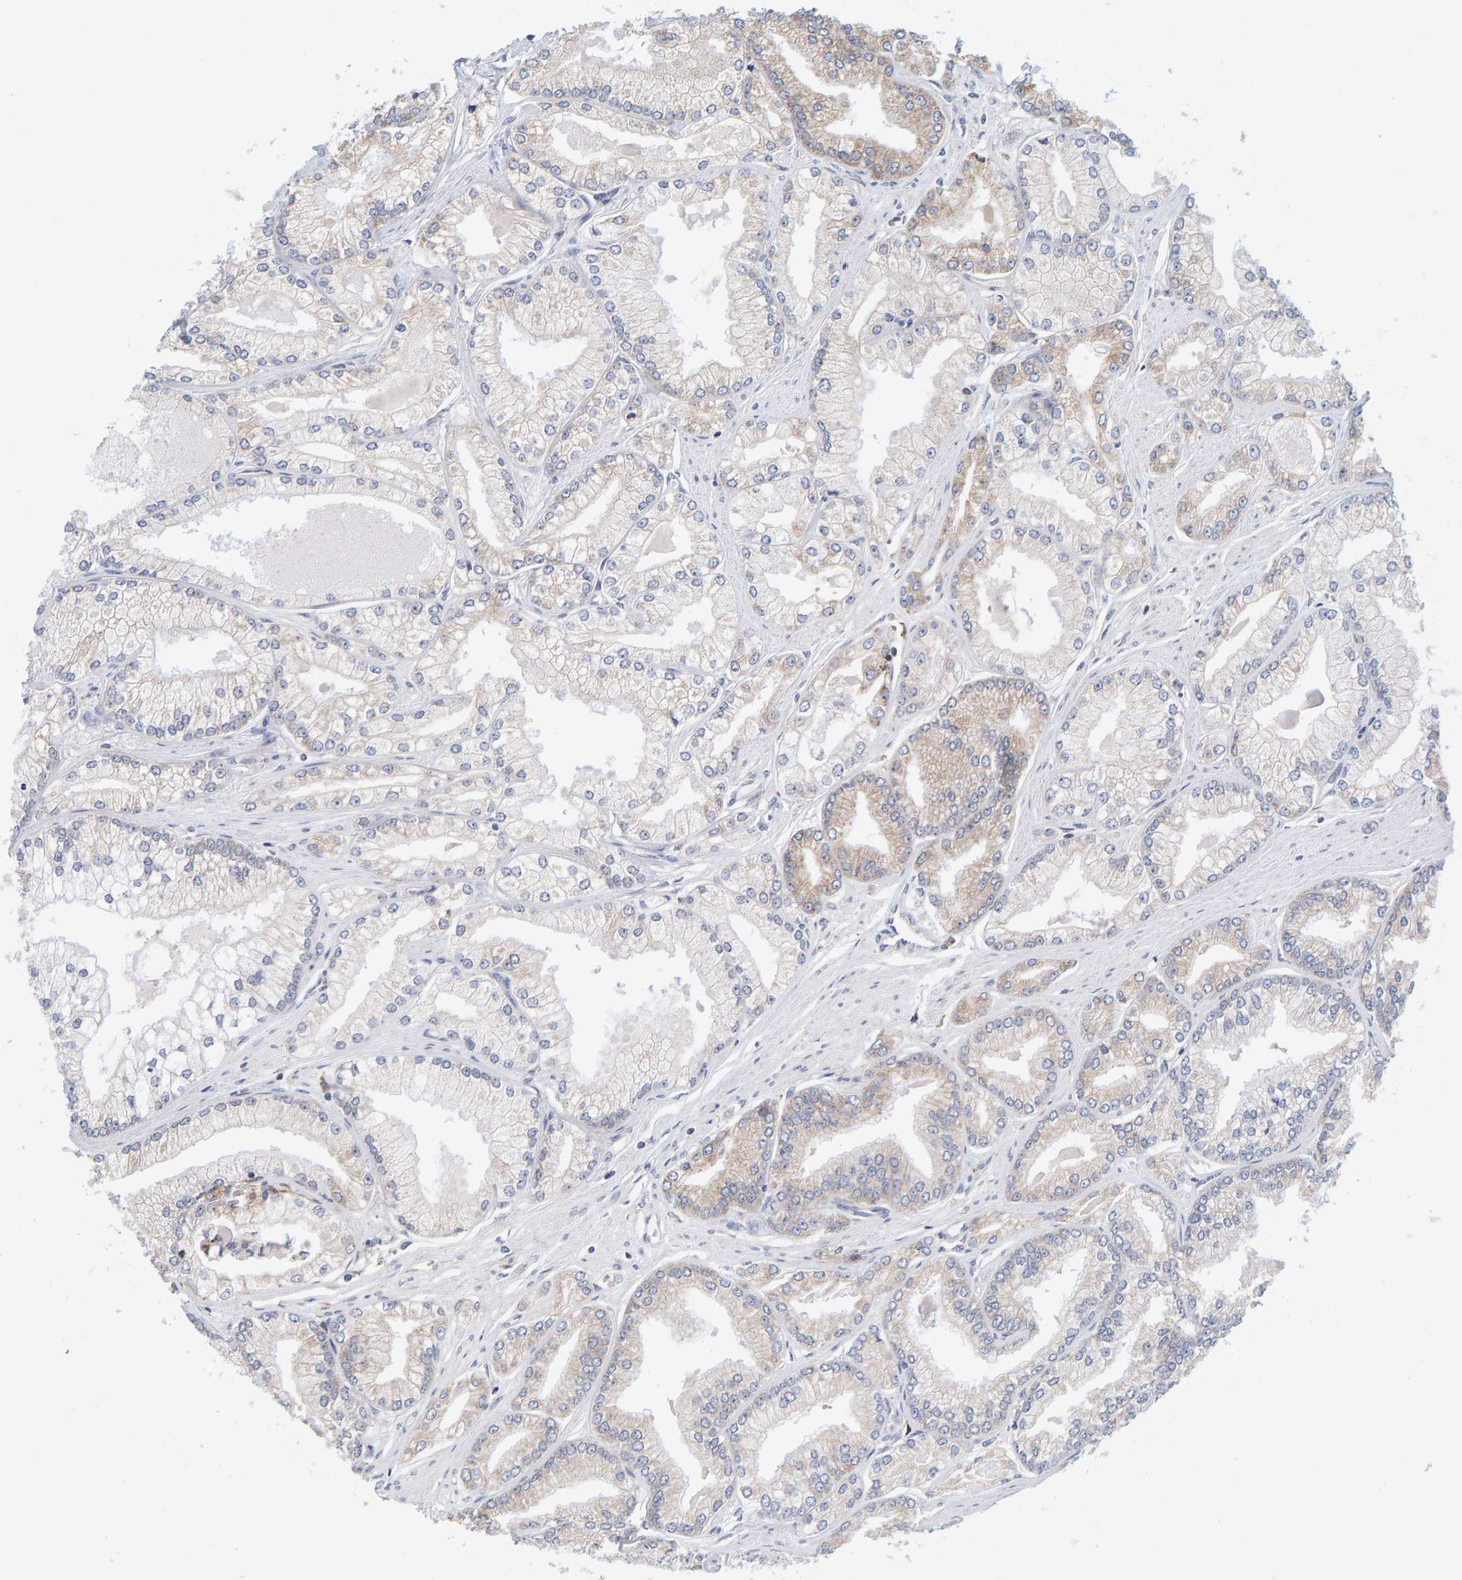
{"staining": {"intensity": "weak", "quantity": "25%-75%", "location": "cytoplasmic/membranous"}, "tissue": "prostate cancer", "cell_type": "Tumor cells", "image_type": "cancer", "snomed": [{"axis": "morphology", "description": "Adenocarcinoma, Low grade"}, {"axis": "topography", "description": "Prostate"}], "caption": "Prostate cancer stained for a protein demonstrates weak cytoplasmic/membranous positivity in tumor cells. (Stains: DAB in brown, nuclei in blue, Microscopy: brightfield microscopy at high magnification).", "gene": "SGPL1", "patient": {"sex": "male", "age": 52}}